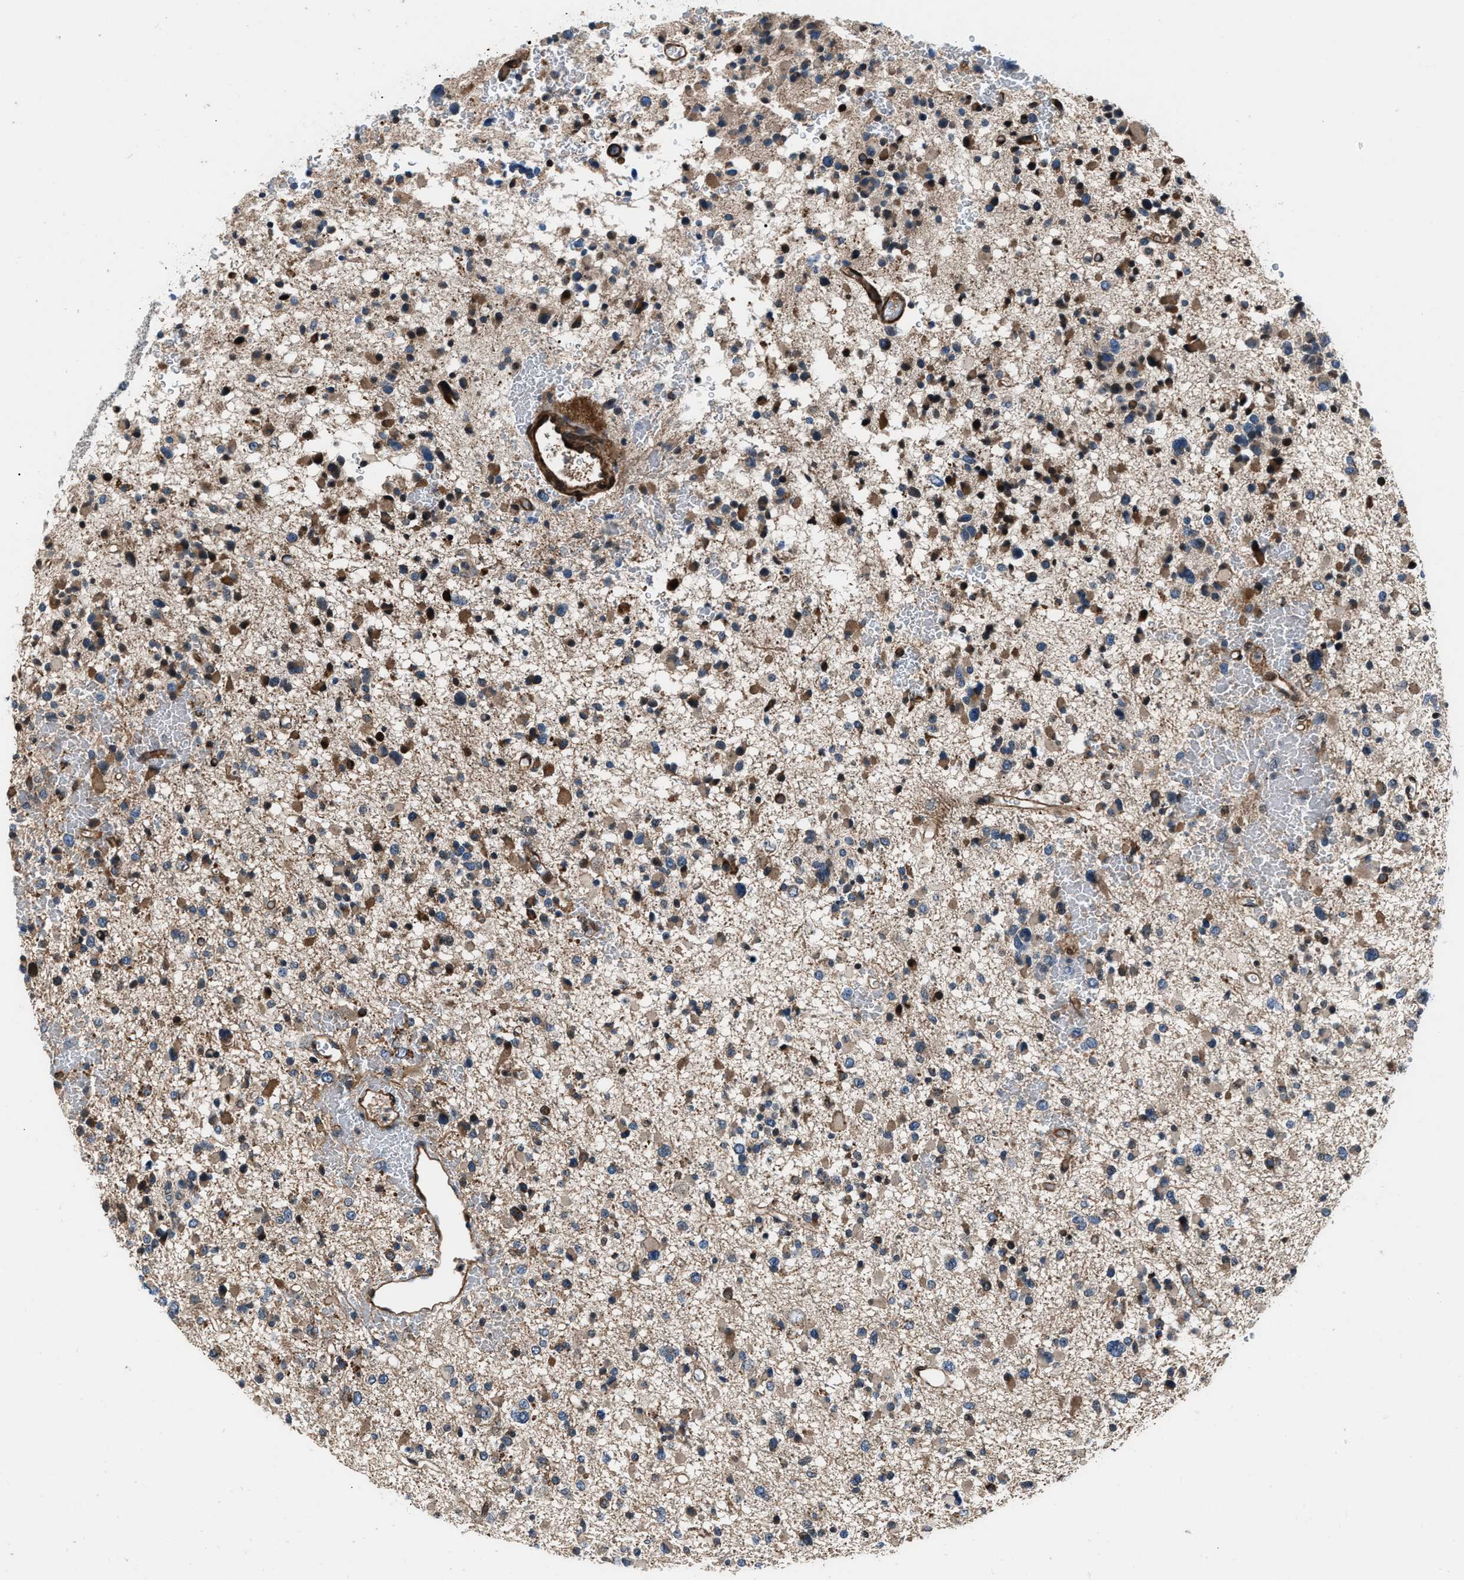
{"staining": {"intensity": "weak", "quantity": ">75%", "location": "cytoplasmic/membranous"}, "tissue": "glioma", "cell_type": "Tumor cells", "image_type": "cancer", "snomed": [{"axis": "morphology", "description": "Glioma, malignant, Low grade"}, {"axis": "topography", "description": "Brain"}], "caption": "High-power microscopy captured an immunohistochemistry (IHC) photomicrograph of glioma, revealing weak cytoplasmic/membranous staining in about >75% of tumor cells. (DAB (3,3'-diaminobenzidine) IHC, brown staining for protein, blue staining for nuclei).", "gene": "DYNC2I1", "patient": {"sex": "female", "age": 22}}